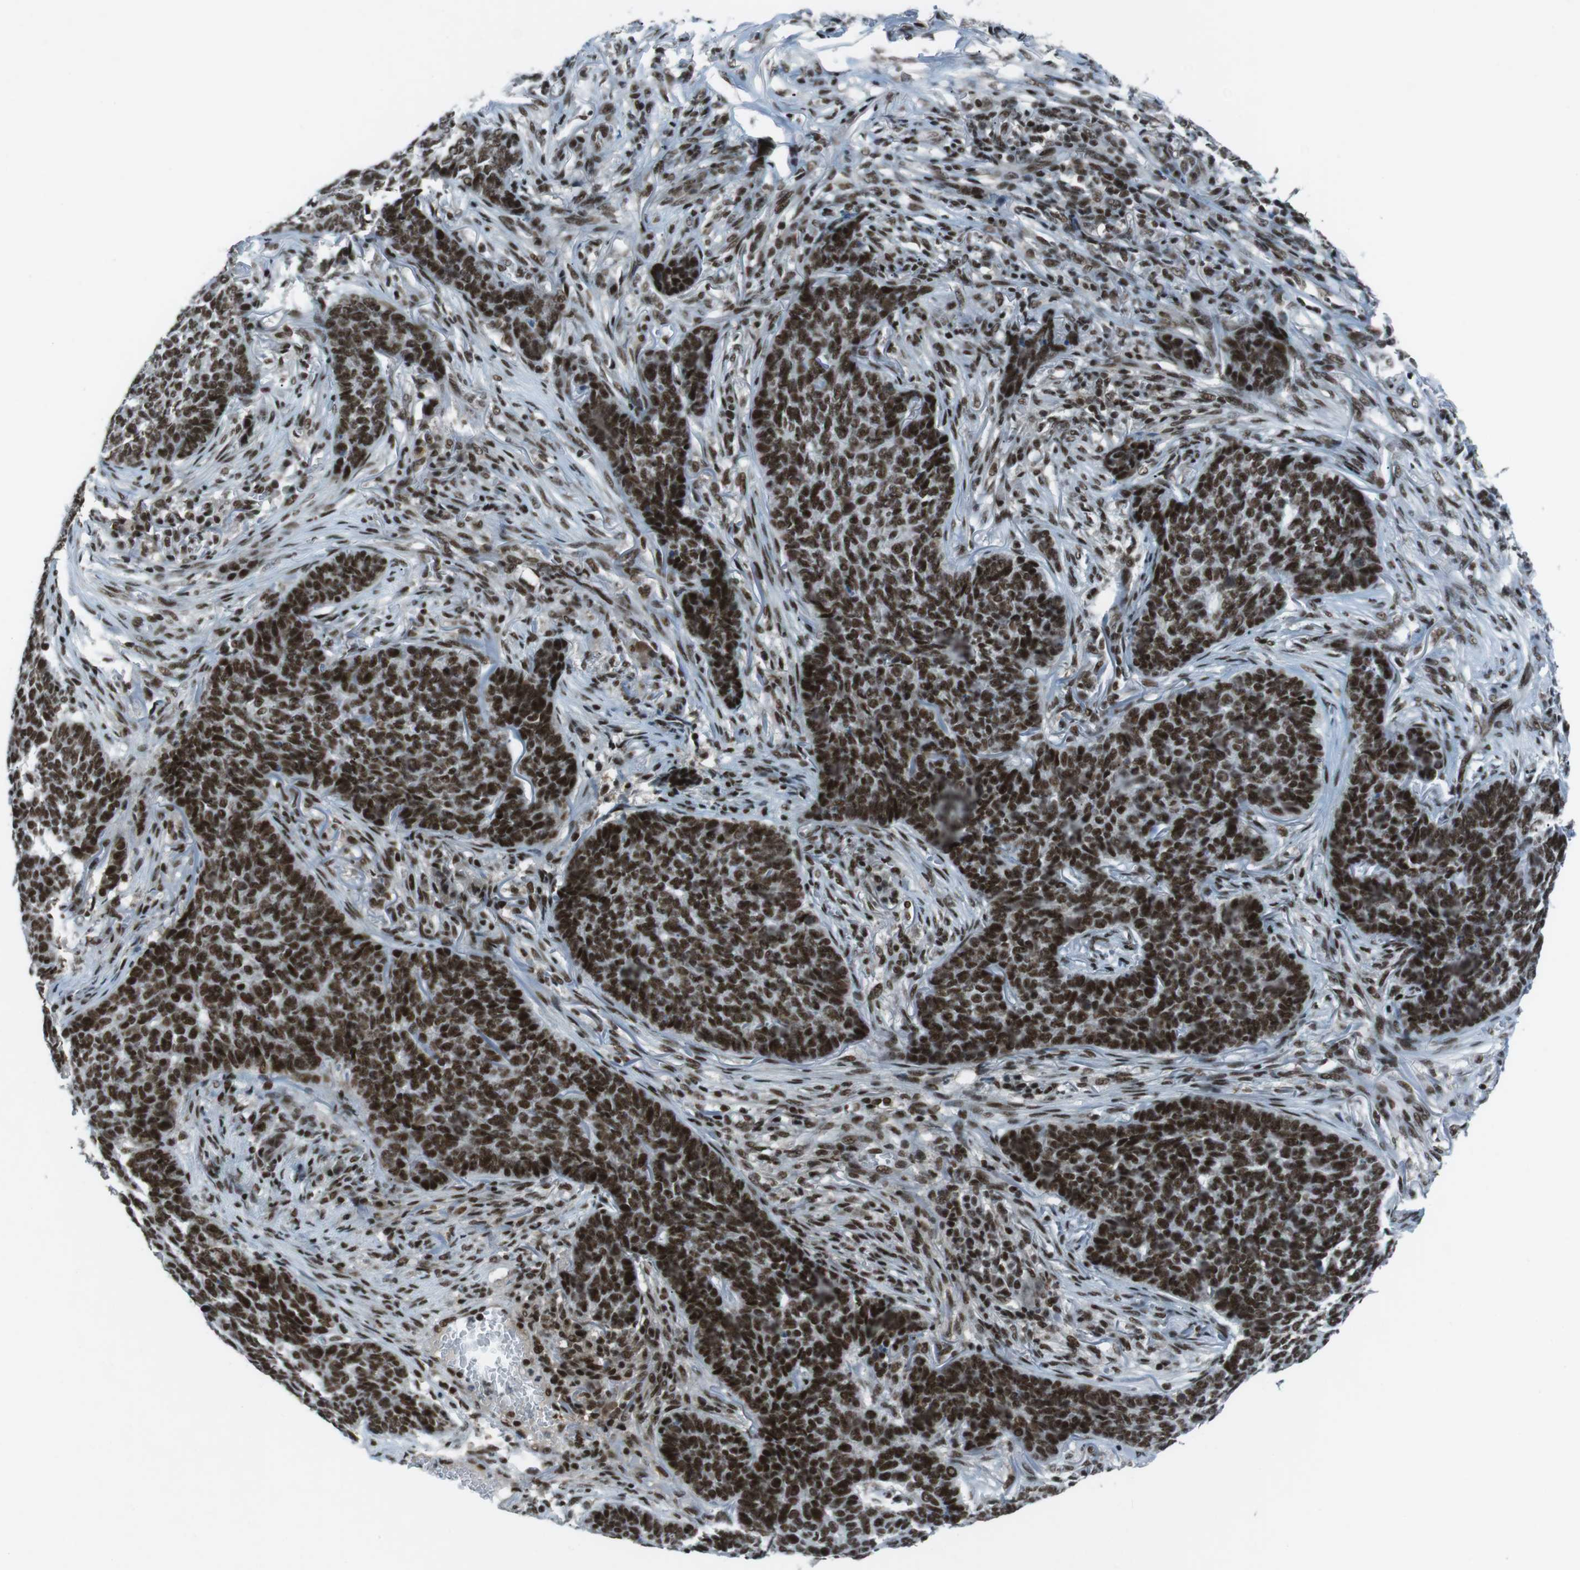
{"staining": {"intensity": "strong", "quantity": ">75%", "location": "nuclear"}, "tissue": "skin cancer", "cell_type": "Tumor cells", "image_type": "cancer", "snomed": [{"axis": "morphology", "description": "Basal cell carcinoma"}, {"axis": "topography", "description": "Skin"}], "caption": "A brown stain highlights strong nuclear staining of a protein in basal cell carcinoma (skin) tumor cells. The staining was performed using DAB to visualize the protein expression in brown, while the nuclei were stained in blue with hematoxylin (Magnification: 20x).", "gene": "TAF1", "patient": {"sex": "male", "age": 85}}